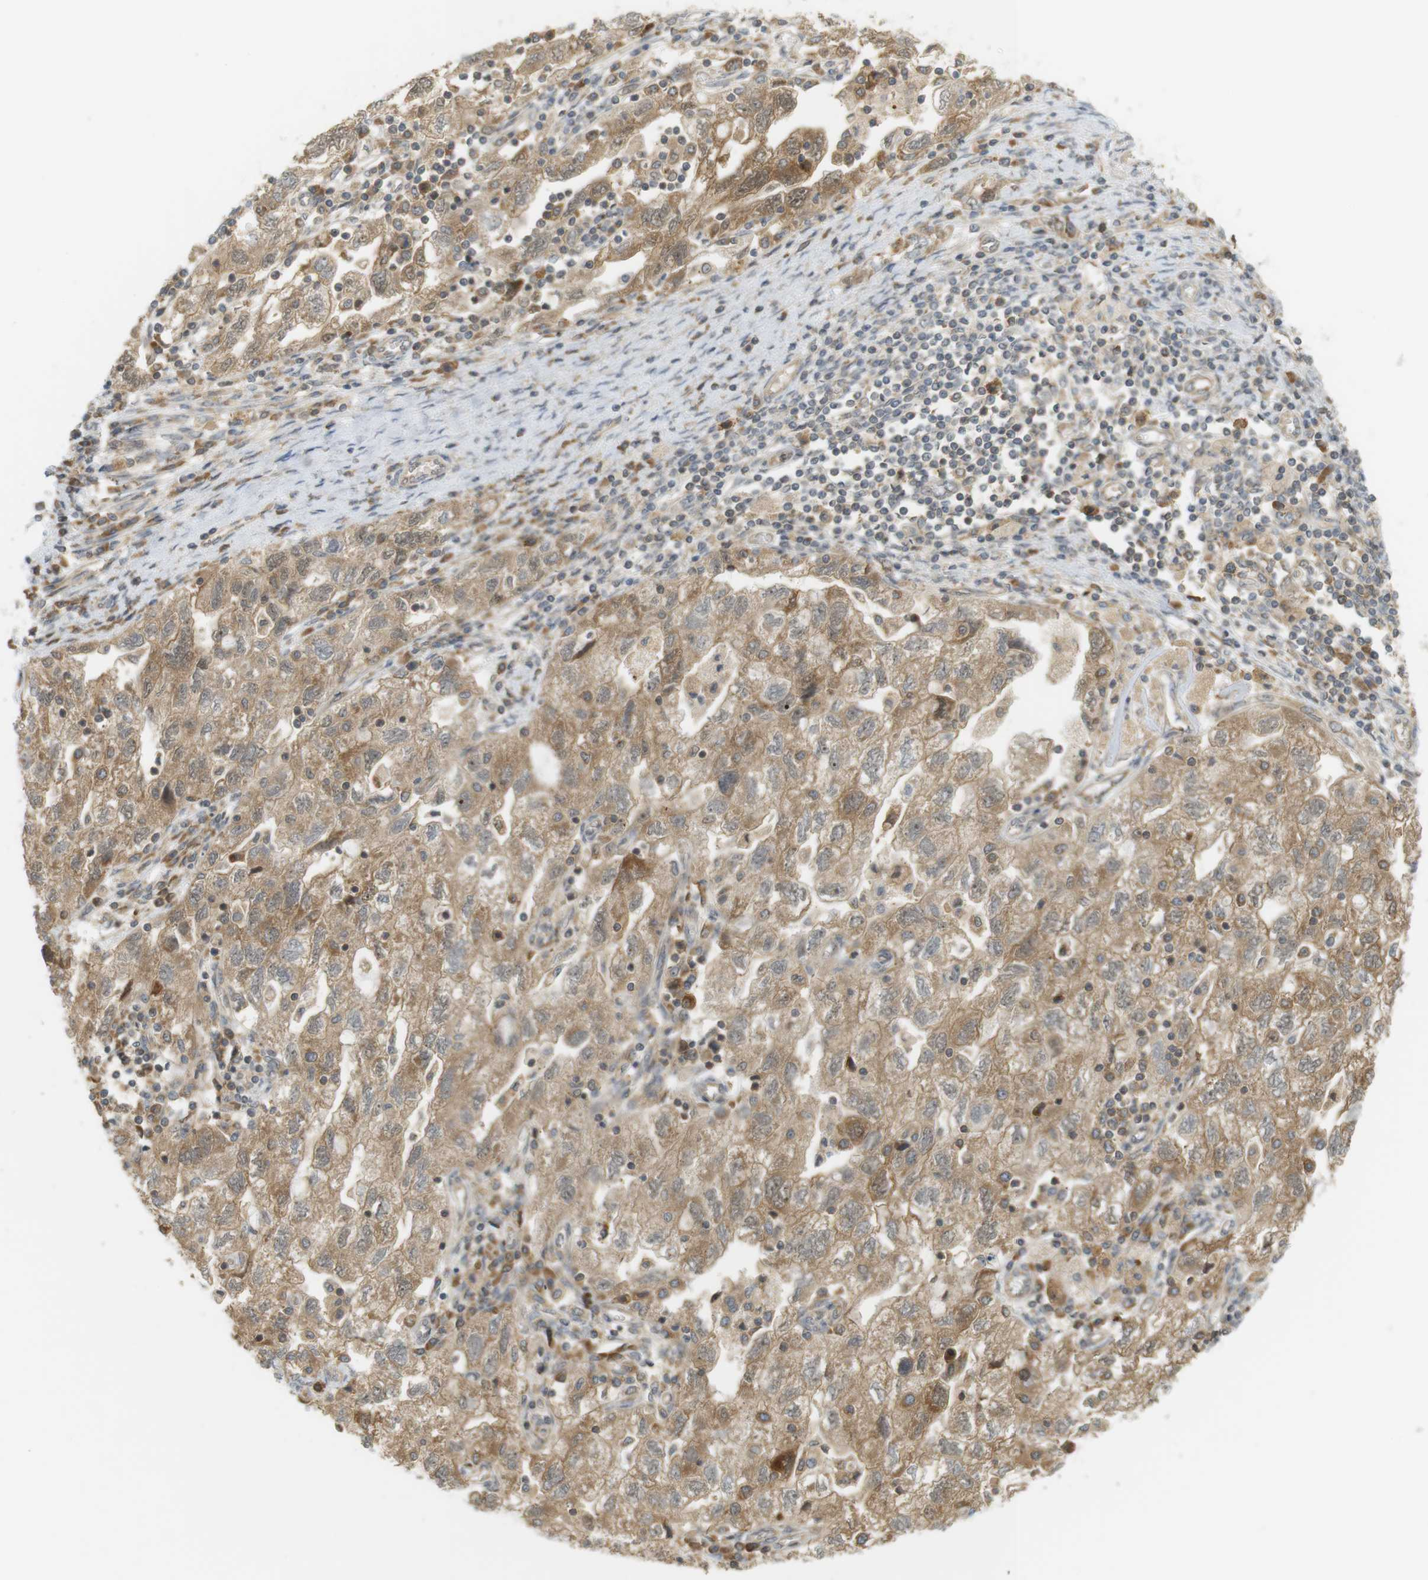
{"staining": {"intensity": "moderate", "quantity": ">75%", "location": "cytoplasmic/membranous,nuclear"}, "tissue": "ovarian cancer", "cell_type": "Tumor cells", "image_type": "cancer", "snomed": [{"axis": "morphology", "description": "Carcinoma, NOS"}, {"axis": "morphology", "description": "Cystadenocarcinoma, serous, NOS"}, {"axis": "topography", "description": "Ovary"}], "caption": "High-power microscopy captured an immunohistochemistry (IHC) image of serous cystadenocarcinoma (ovarian), revealing moderate cytoplasmic/membranous and nuclear positivity in approximately >75% of tumor cells.", "gene": "PA2G4", "patient": {"sex": "female", "age": 69}}